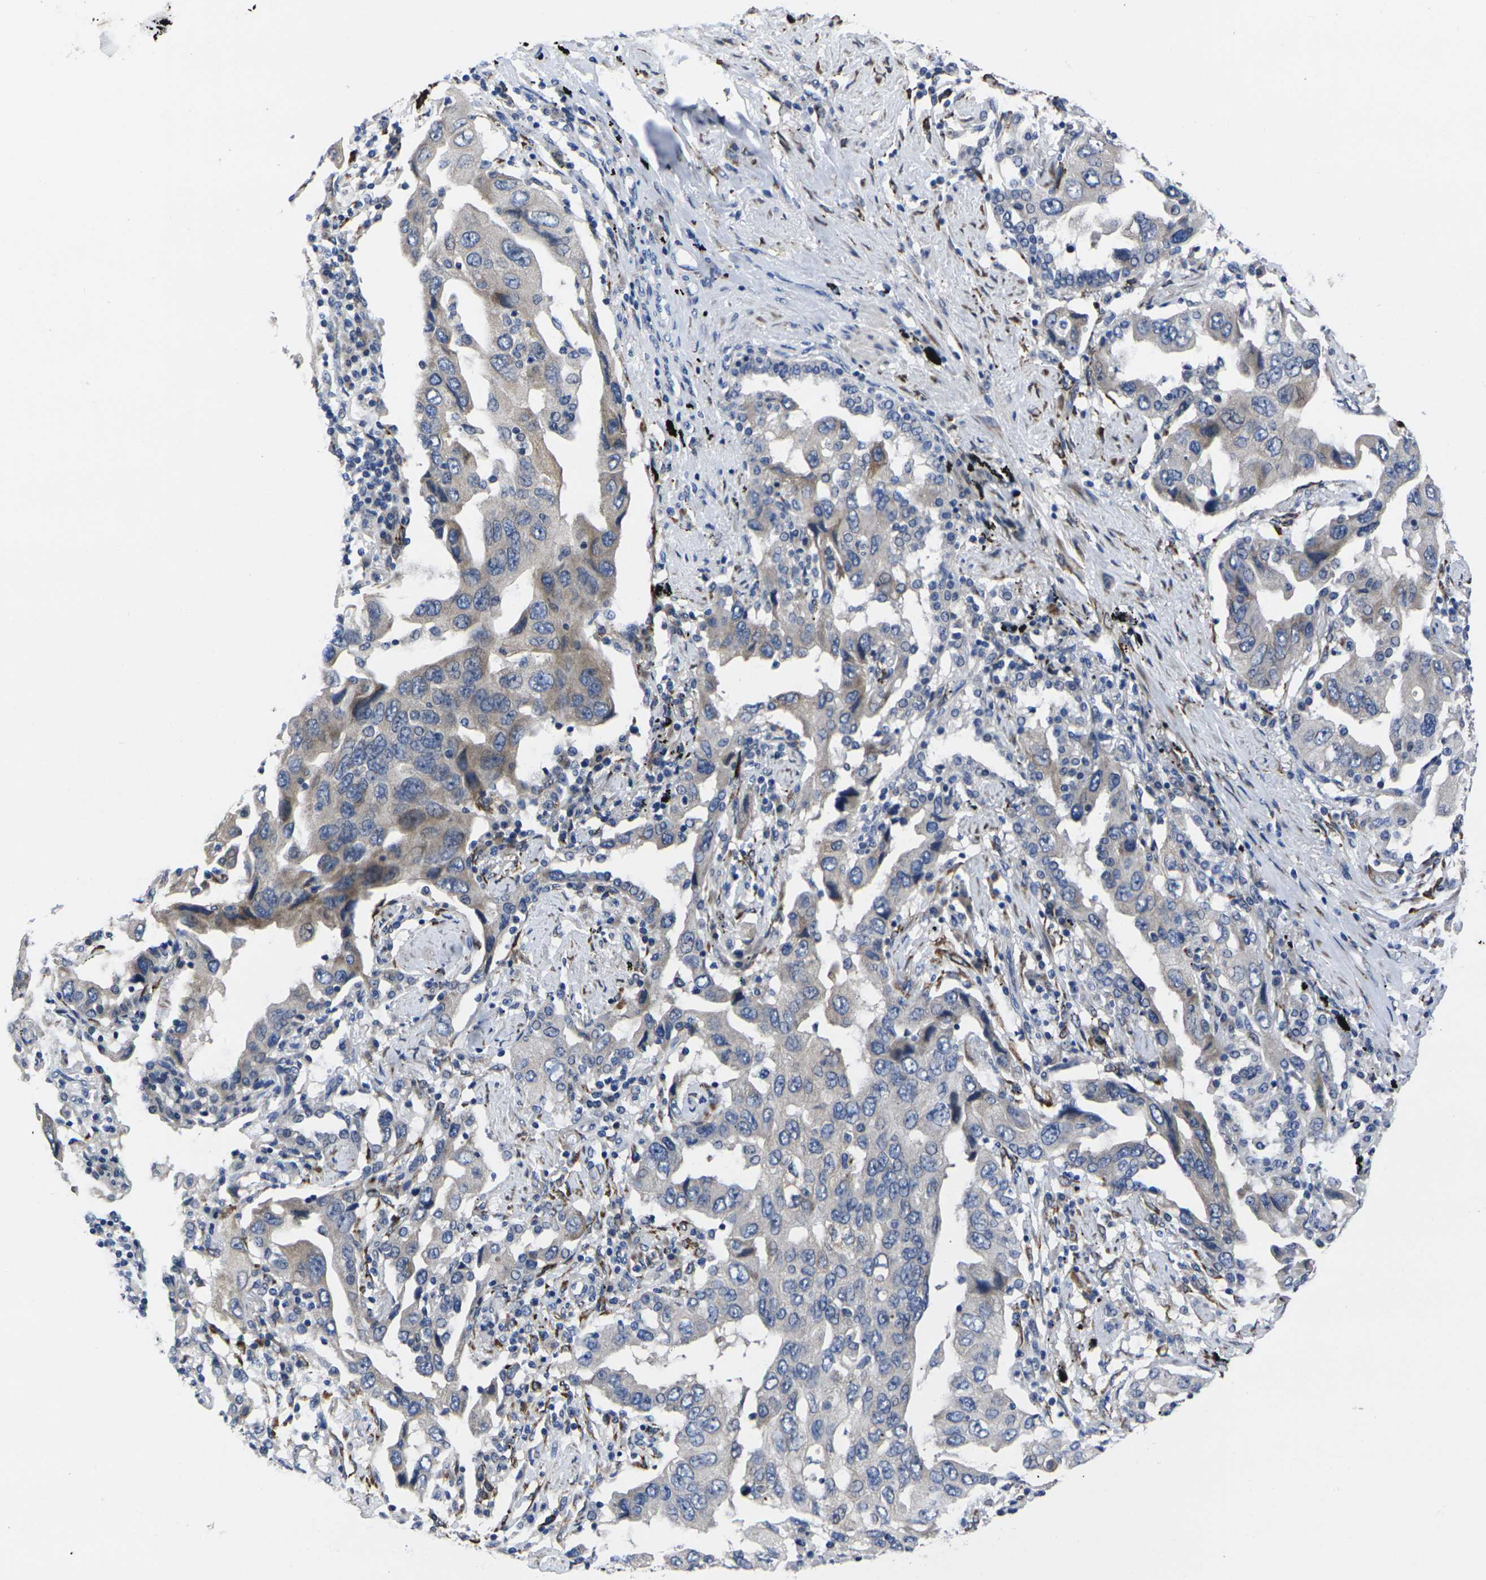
{"staining": {"intensity": "weak", "quantity": "<25%", "location": "cytoplasmic/membranous"}, "tissue": "lung cancer", "cell_type": "Tumor cells", "image_type": "cancer", "snomed": [{"axis": "morphology", "description": "Adenocarcinoma, NOS"}, {"axis": "topography", "description": "Lung"}], "caption": "The immunohistochemistry (IHC) image has no significant staining in tumor cells of lung adenocarcinoma tissue.", "gene": "CYP2C8", "patient": {"sex": "female", "age": 65}}